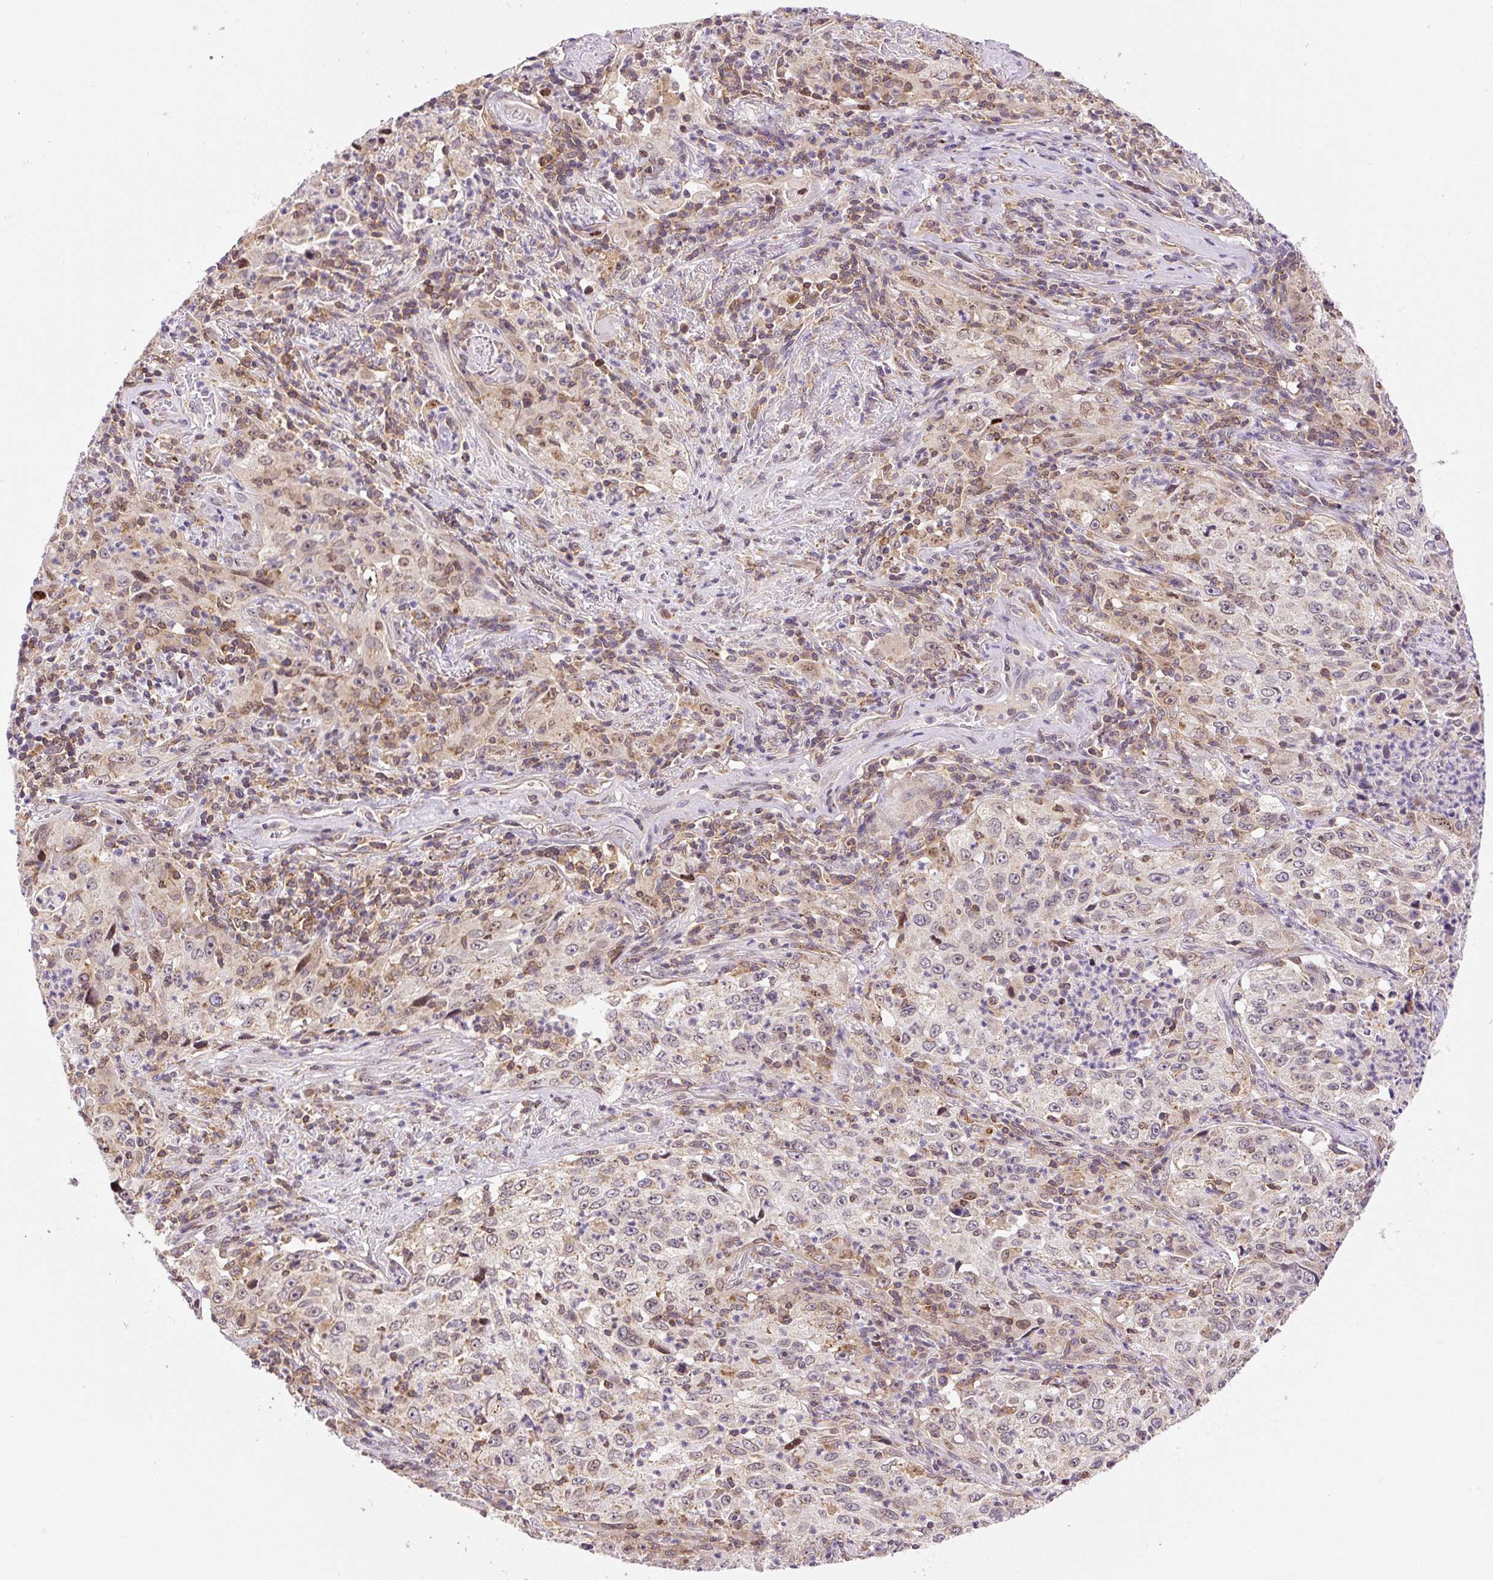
{"staining": {"intensity": "weak", "quantity": ">75%", "location": "cytoplasmic/membranous,nuclear"}, "tissue": "lung cancer", "cell_type": "Tumor cells", "image_type": "cancer", "snomed": [{"axis": "morphology", "description": "Squamous cell carcinoma, NOS"}, {"axis": "topography", "description": "Lung"}], "caption": "Squamous cell carcinoma (lung) stained with a brown dye shows weak cytoplasmic/membranous and nuclear positive staining in about >75% of tumor cells.", "gene": "CARD11", "patient": {"sex": "male", "age": 71}}